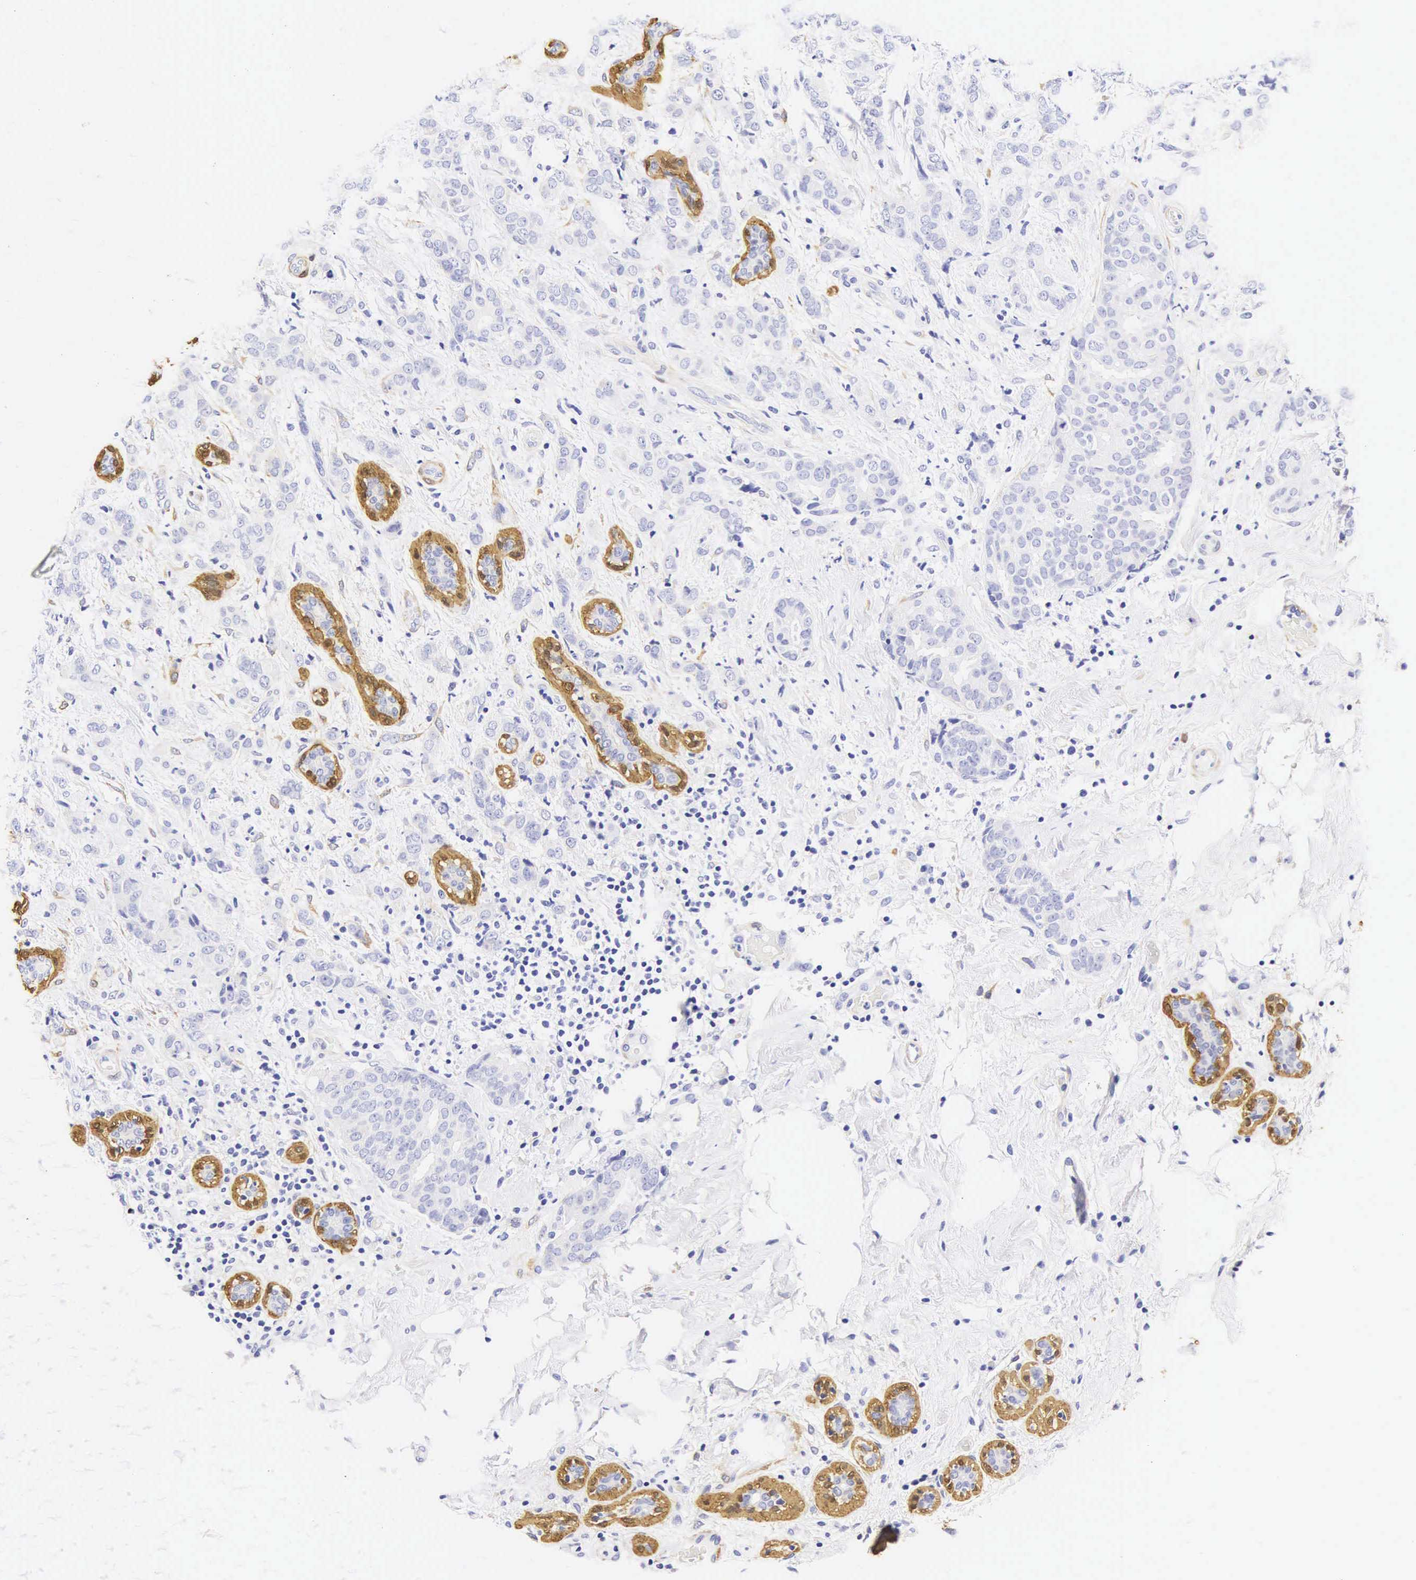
{"staining": {"intensity": "negative", "quantity": "none", "location": "none"}, "tissue": "breast cancer", "cell_type": "Tumor cells", "image_type": "cancer", "snomed": [{"axis": "morphology", "description": "Duct carcinoma"}, {"axis": "topography", "description": "Breast"}], "caption": "Breast cancer (intraductal carcinoma) was stained to show a protein in brown. There is no significant staining in tumor cells.", "gene": "CNN1", "patient": {"sex": "female", "age": 53}}